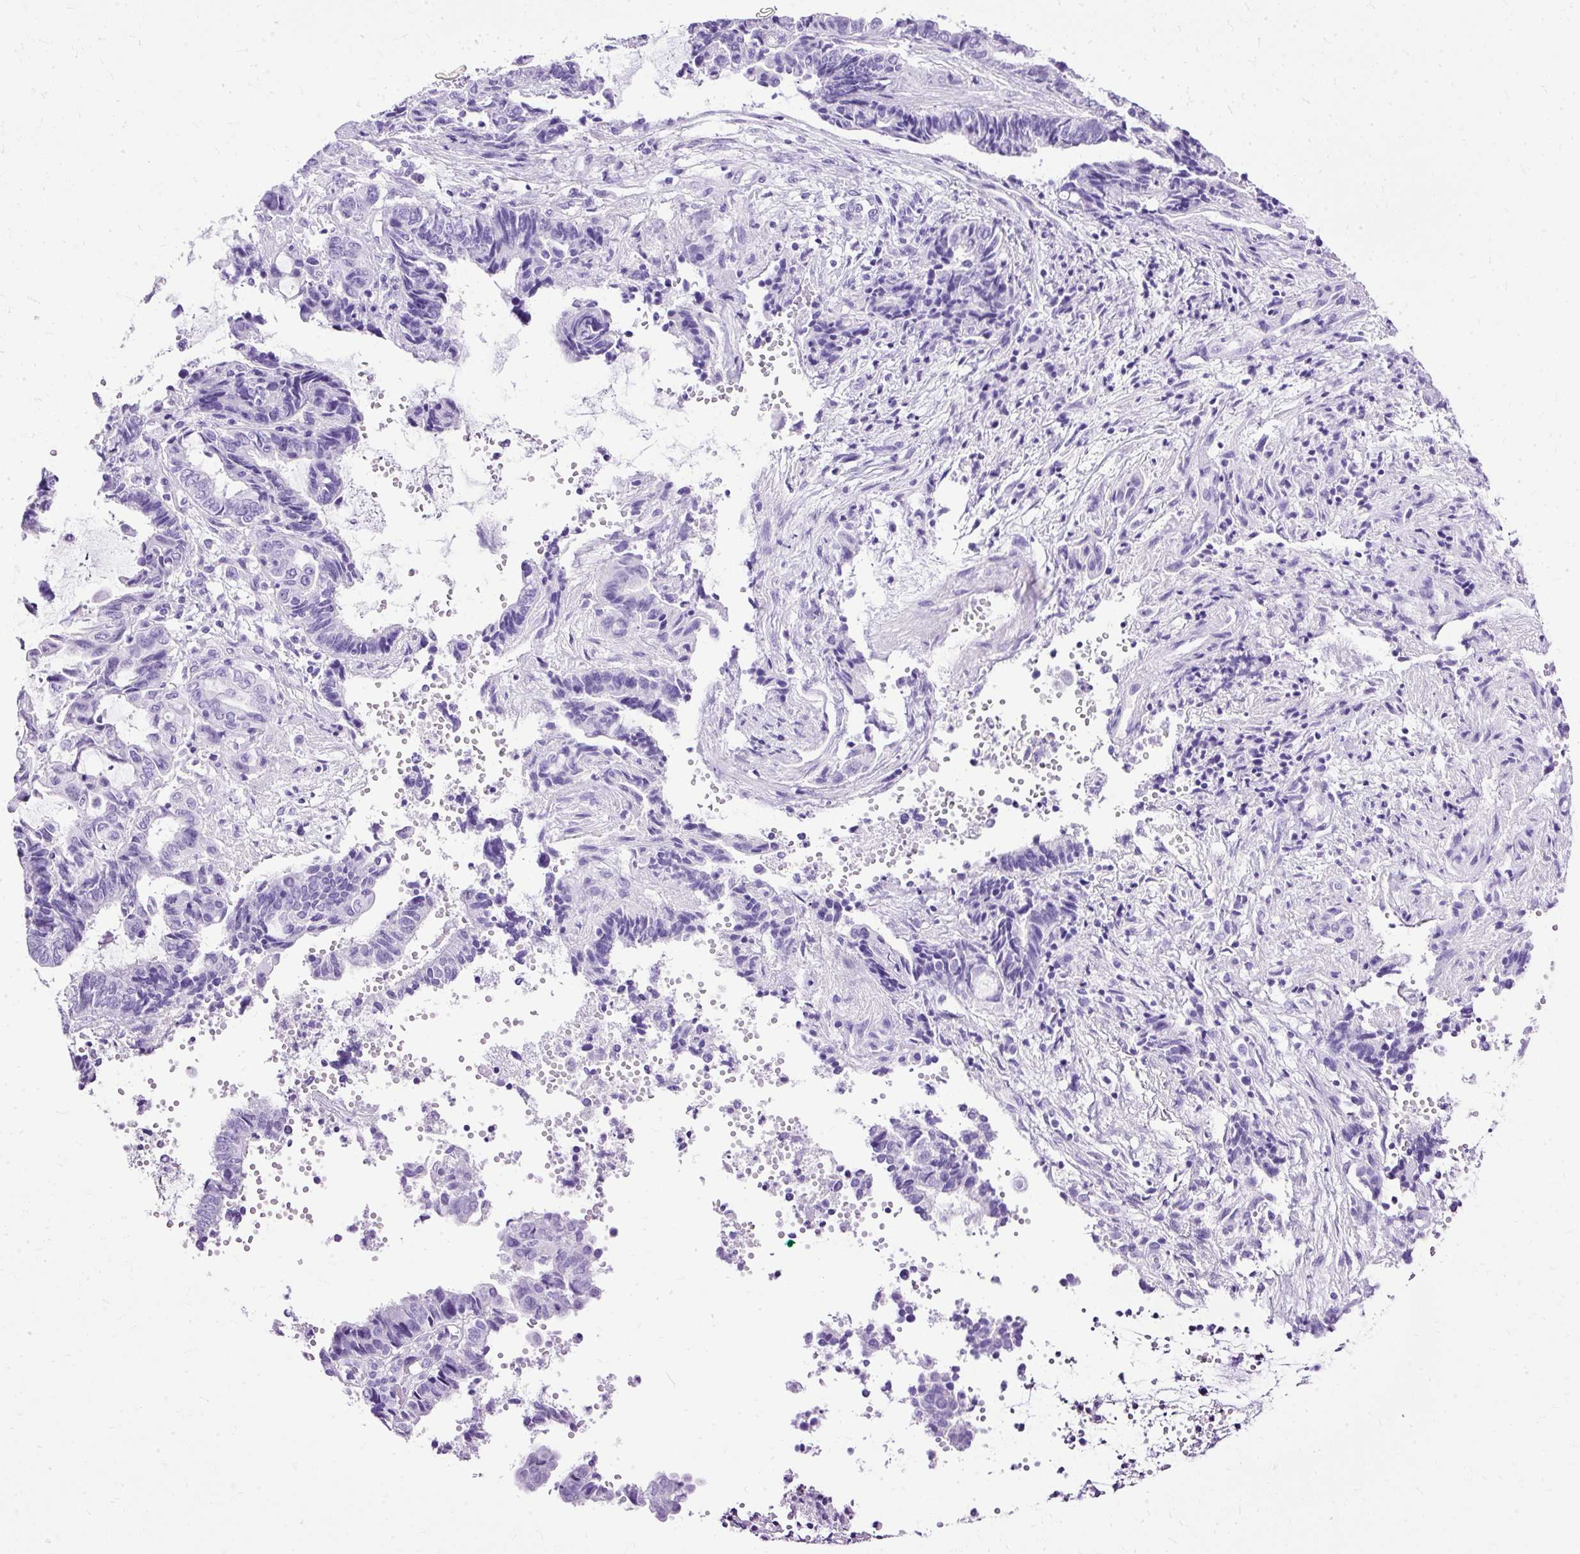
{"staining": {"intensity": "negative", "quantity": "none", "location": "none"}, "tissue": "endometrial cancer", "cell_type": "Tumor cells", "image_type": "cancer", "snomed": [{"axis": "morphology", "description": "Adenocarcinoma, NOS"}, {"axis": "topography", "description": "Uterus"}, {"axis": "topography", "description": "Endometrium"}], "caption": "The histopathology image displays no staining of tumor cells in endometrial cancer. (DAB immunohistochemistry (IHC) visualized using brightfield microscopy, high magnification).", "gene": "SLC8A2", "patient": {"sex": "female", "age": 70}}